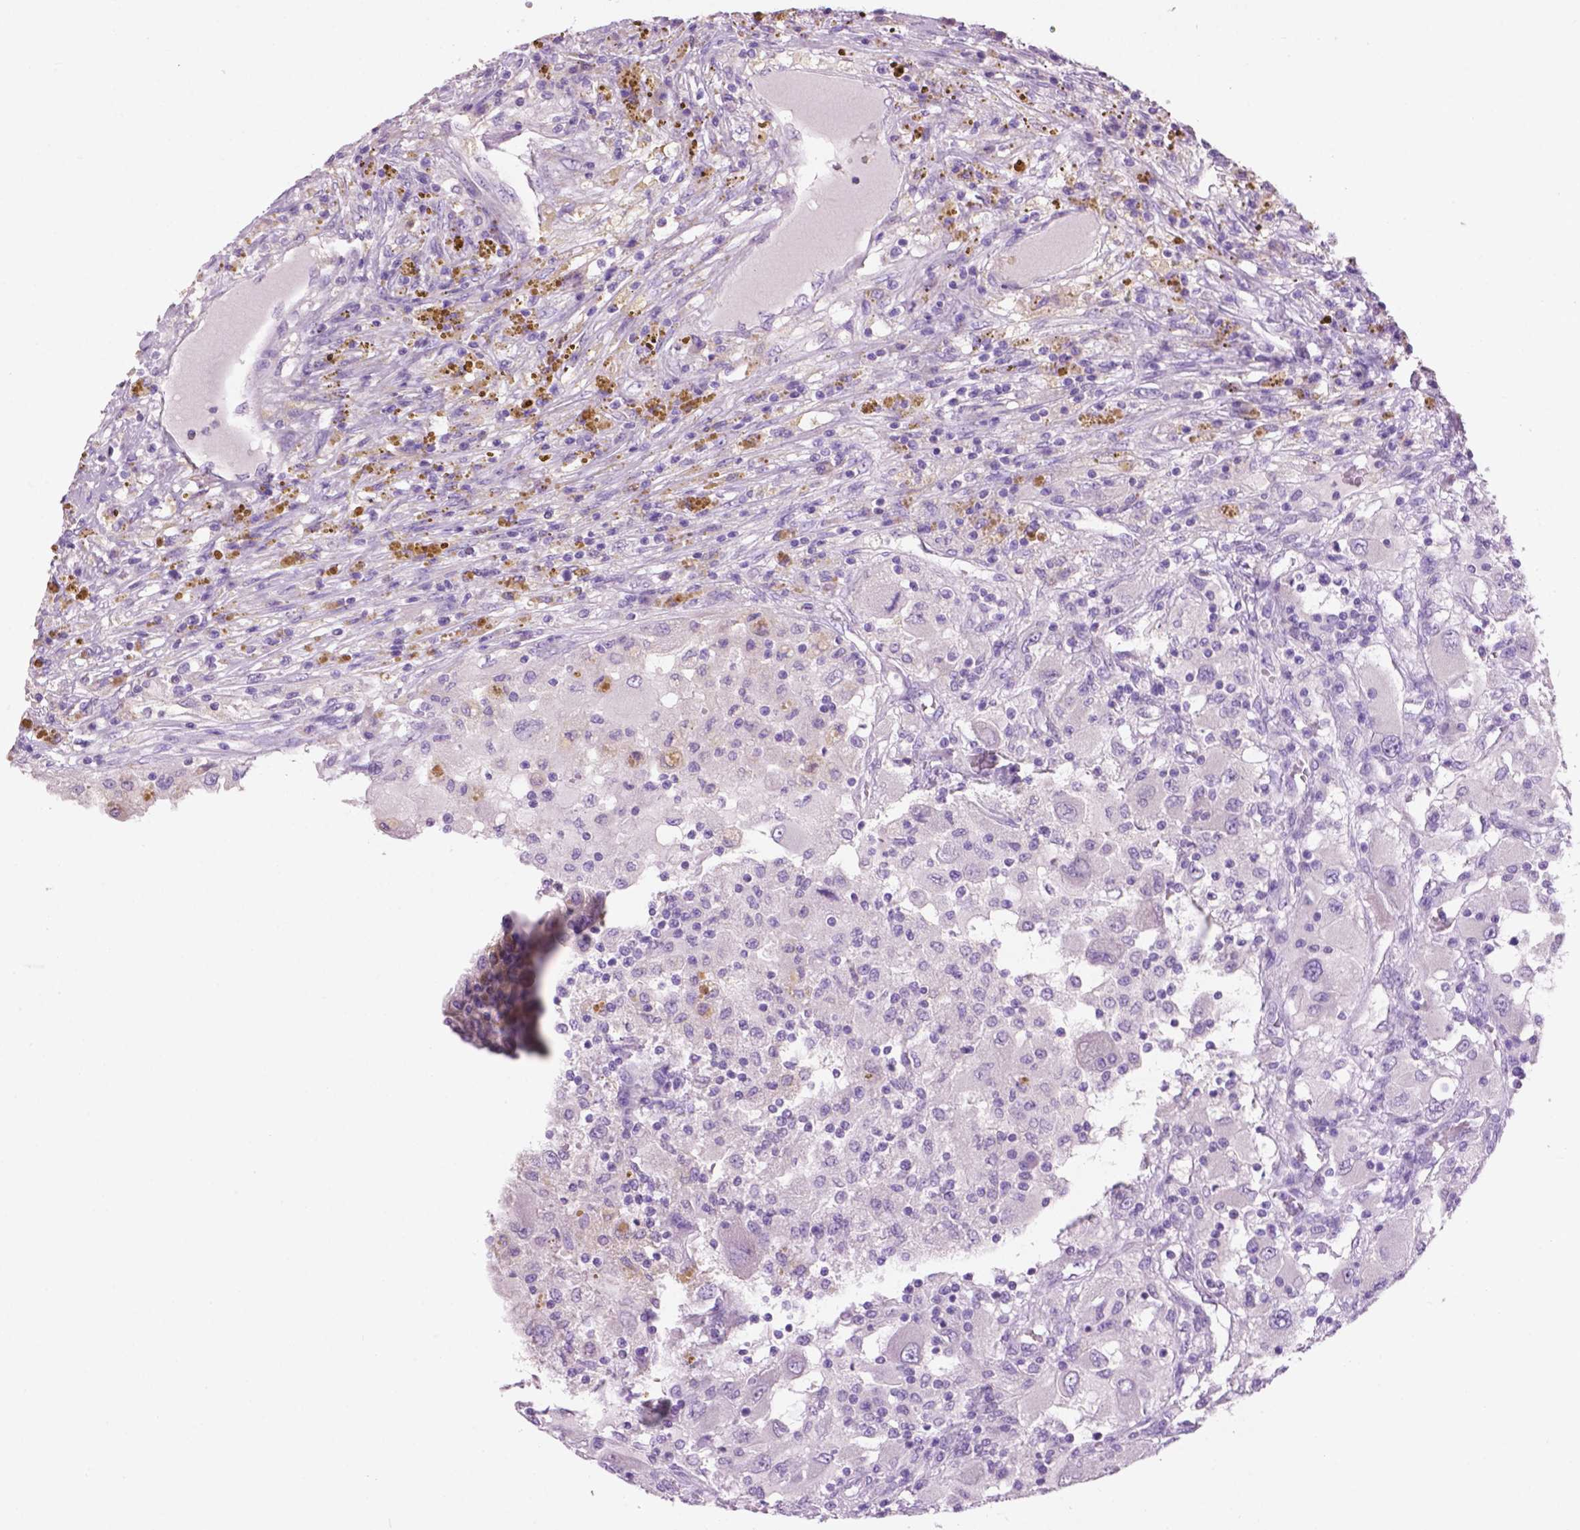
{"staining": {"intensity": "negative", "quantity": "none", "location": "none"}, "tissue": "renal cancer", "cell_type": "Tumor cells", "image_type": "cancer", "snomed": [{"axis": "morphology", "description": "Adenocarcinoma, NOS"}, {"axis": "topography", "description": "Kidney"}], "caption": "An image of renal adenocarcinoma stained for a protein demonstrates no brown staining in tumor cells. (DAB immunohistochemistry, high magnification).", "gene": "CRYBA4", "patient": {"sex": "female", "age": 67}}